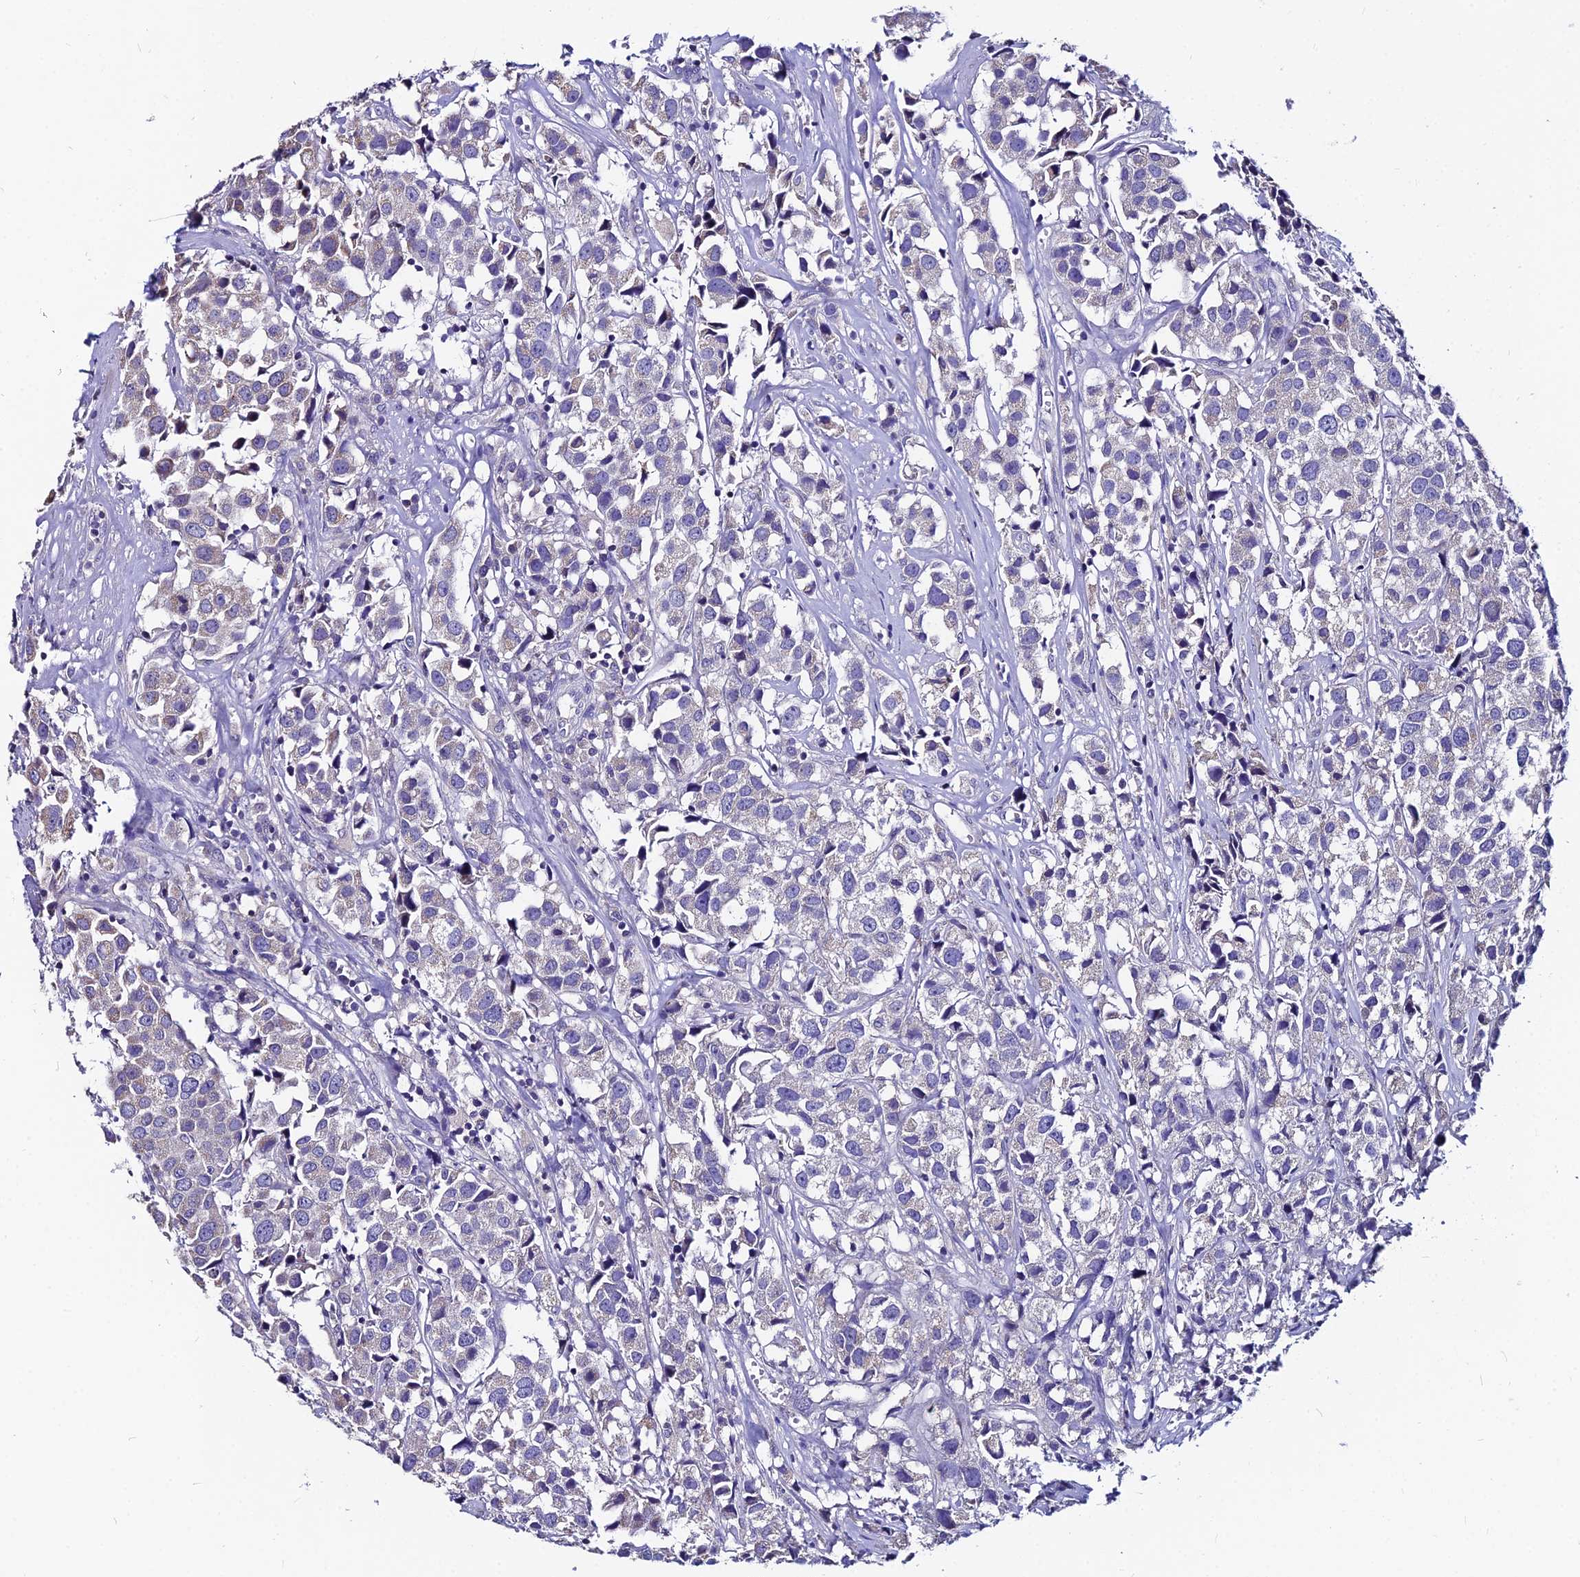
{"staining": {"intensity": "negative", "quantity": "none", "location": "none"}, "tissue": "urothelial cancer", "cell_type": "Tumor cells", "image_type": "cancer", "snomed": [{"axis": "morphology", "description": "Urothelial carcinoma, High grade"}, {"axis": "topography", "description": "Urinary bladder"}], "caption": "Protein analysis of urothelial carcinoma (high-grade) displays no significant positivity in tumor cells. (DAB (3,3'-diaminobenzidine) immunohistochemistry (IHC), high magnification).", "gene": "LGALS7", "patient": {"sex": "female", "age": 75}}